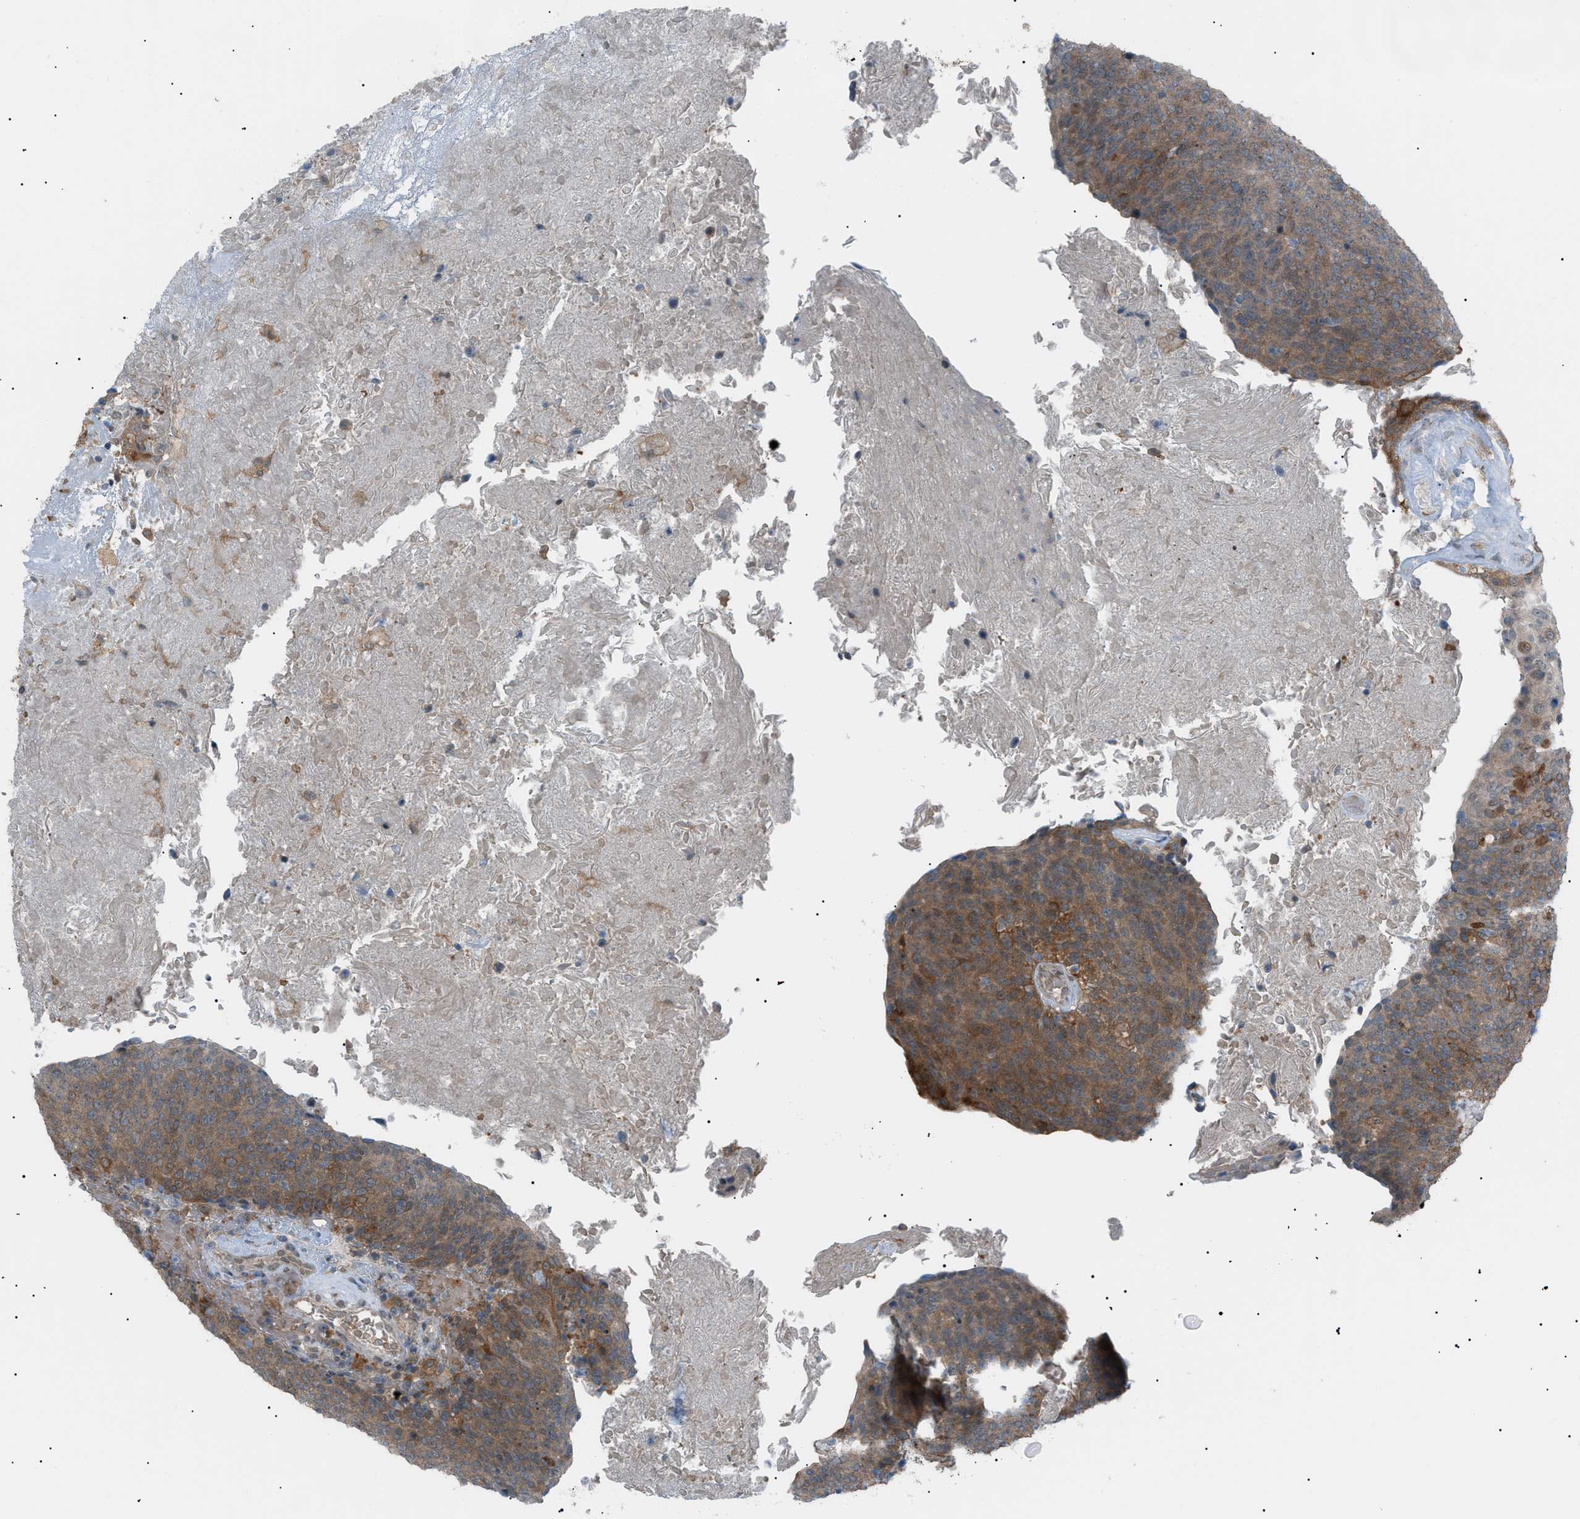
{"staining": {"intensity": "moderate", "quantity": ">75%", "location": "cytoplasmic/membranous"}, "tissue": "head and neck cancer", "cell_type": "Tumor cells", "image_type": "cancer", "snomed": [{"axis": "morphology", "description": "Squamous cell carcinoma, NOS"}, {"axis": "morphology", "description": "Squamous cell carcinoma, metastatic, NOS"}, {"axis": "topography", "description": "Lymph node"}, {"axis": "topography", "description": "Head-Neck"}], "caption": "Moderate cytoplasmic/membranous positivity is seen in approximately >75% of tumor cells in head and neck metastatic squamous cell carcinoma.", "gene": "LPIN2", "patient": {"sex": "male", "age": 62}}